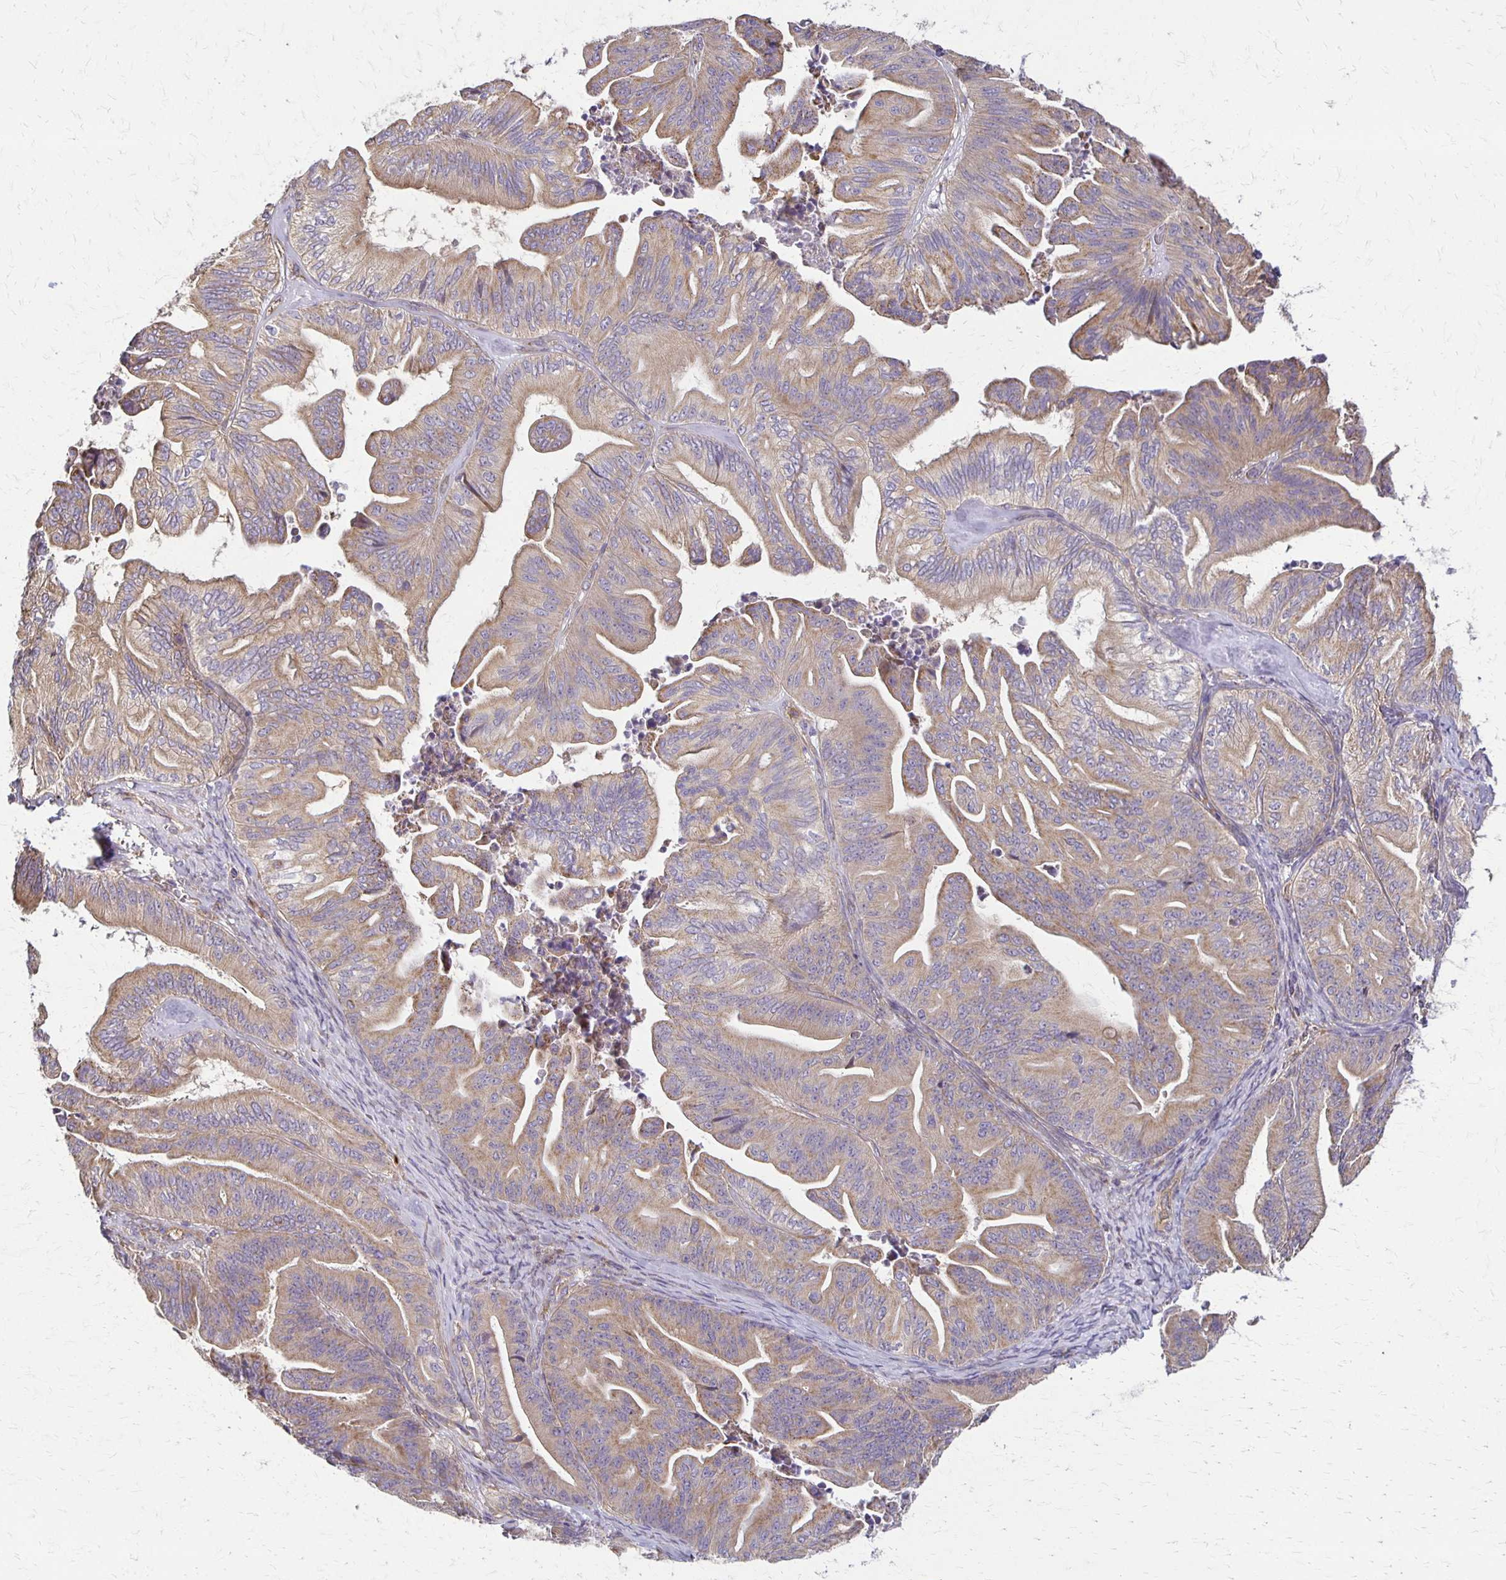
{"staining": {"intensity": "weak", "quantity": ">75%", "location": "cytoplasmic/membranous"}, "tissue": "ovarian cancer", "cell_type": "Tumor cells", "image_type": "cancer", "snomed": [{"axis": "morphology", "description": "Cystadenocarcinoma, mucinous, NOS"}, {"axis": "topography", "description": "Ovary"}], "caption": "High-magnification brightfield microscopy of ovarian mucinous cystadenocarcinoma stained with DAB (brown) and counterstained with hematoxylin (blue). tumor cells exhibit weak cytoplasmic/membranous staining is seen in approximately>75% of cells.", "gene": "EIF4EBP2", "patient": {"sex": "female", "age": 67}}